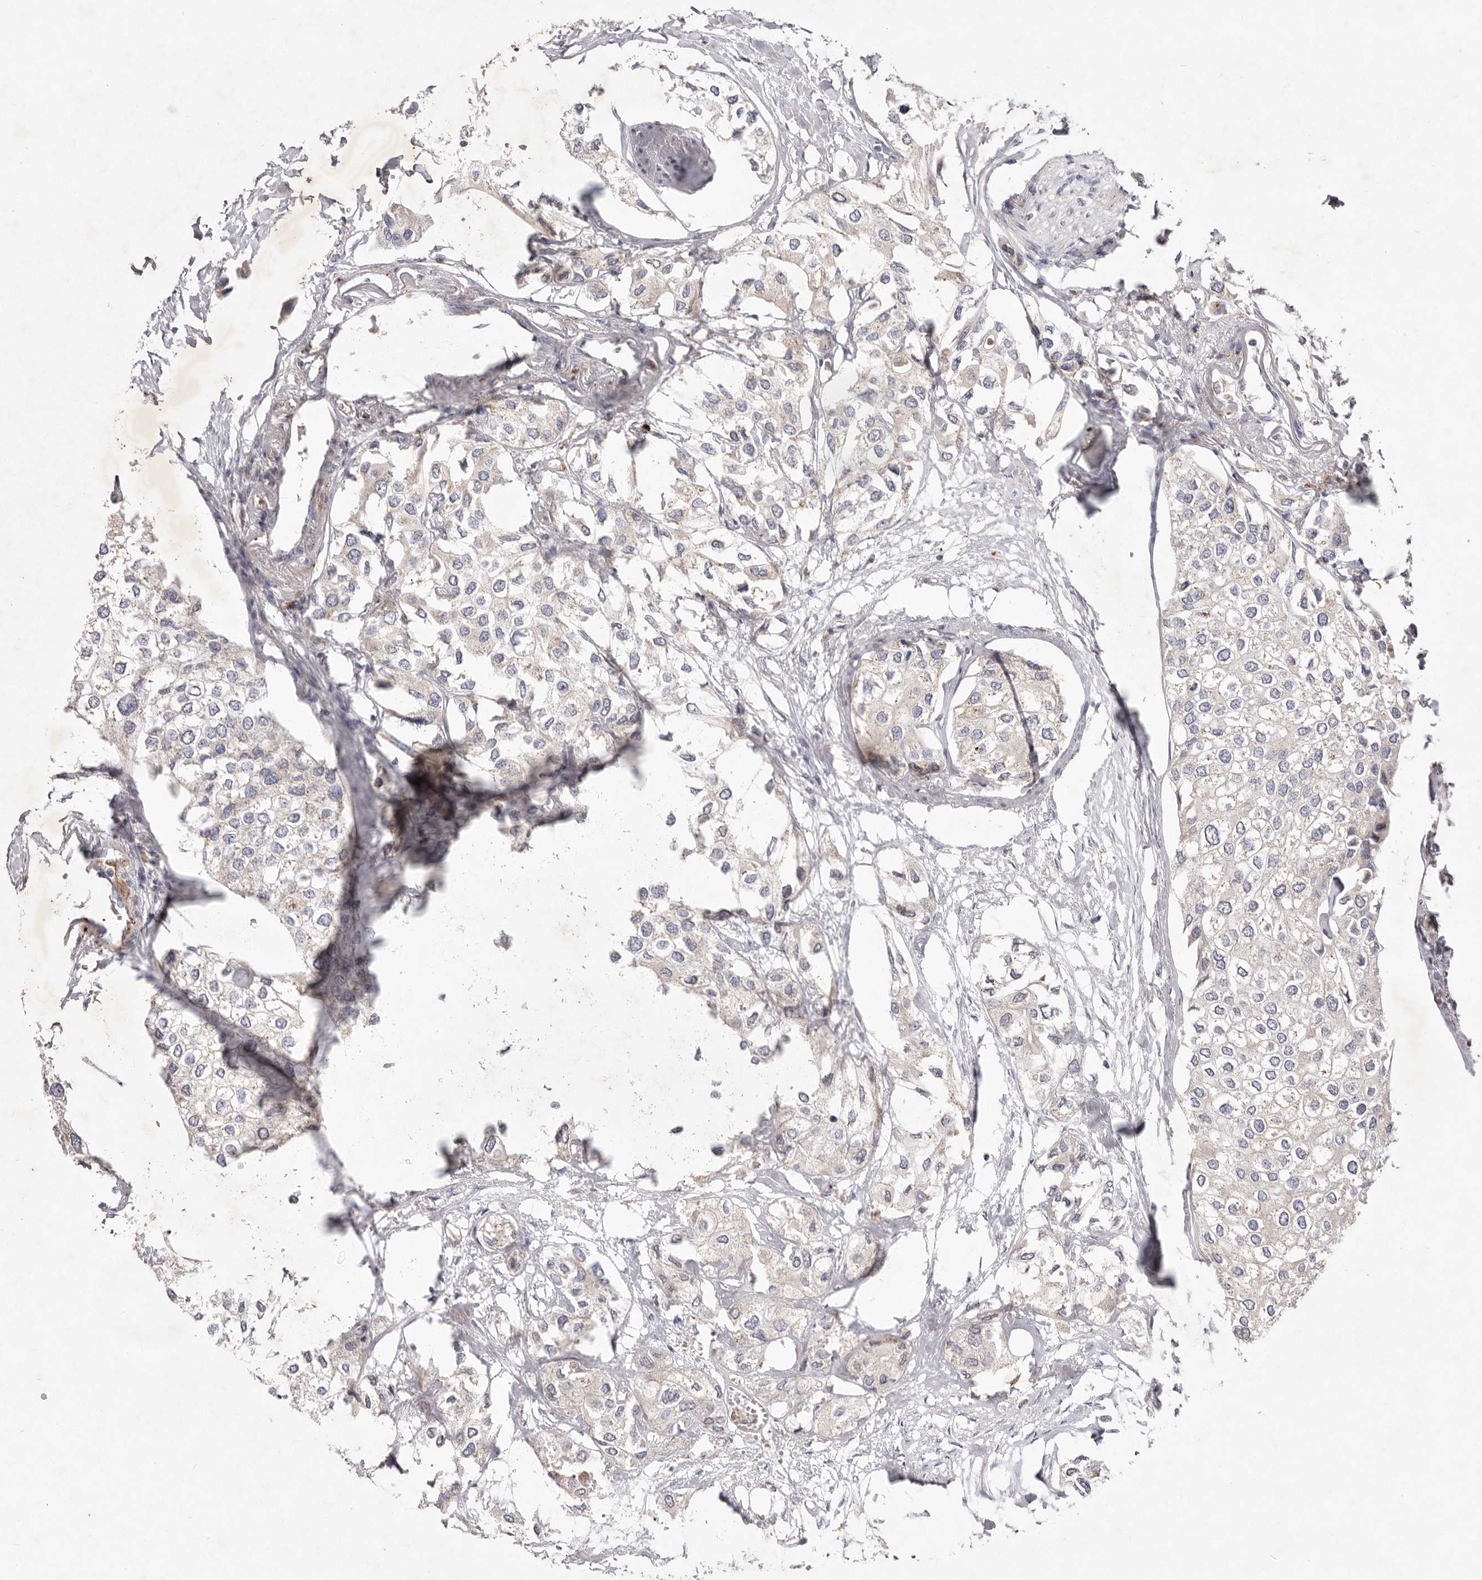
{"staining": {"intensity": "negative", "quantity": "none", "location": "none"}, "tissue": "urothelial cancer", "cell_type": "Tumor cells", "image_type": "cancer", "snomed": [{"axis": "morphology", "description": "Urothelial carcinoma, High grade"}, {"axis": "topography", "description": "Urinary bladder"}], "caption": "IHC micrograph of neoplastic tissue: human urothelial cancer stained with DAB (3,3'-diaminobenzidine) exhibits no significant protein staining in tumor cells. (Immunohistochemistry, brightfield microscopy, high magnification).", "gene": "USP24", "patient": {"sex": "male", "age": 64}}